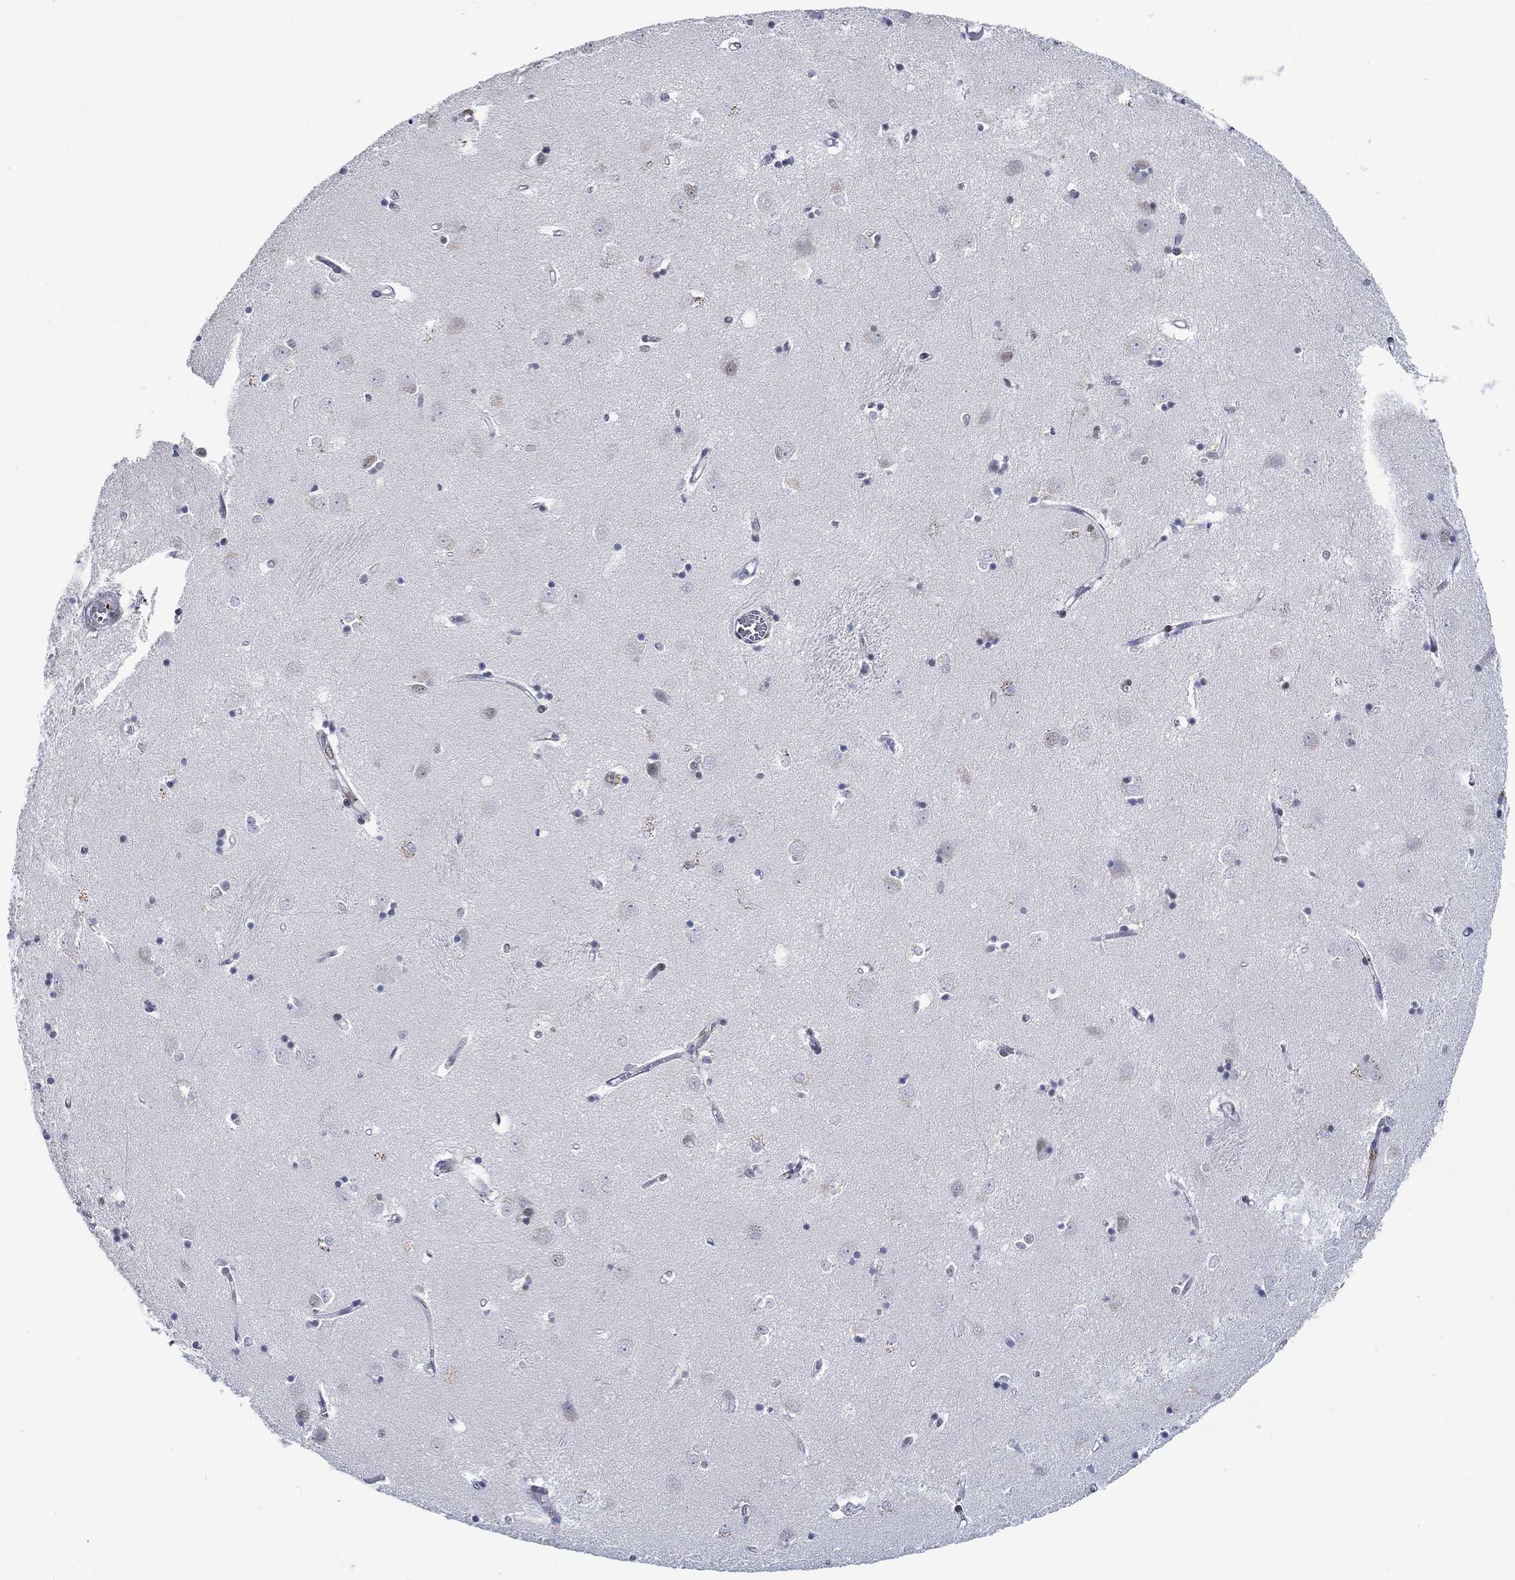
{"staining": {"intensity": "negative", "quantity": "none", "location": "none"}, "tissue": "caudate", "cell_type": "Glial cells", "image_type": "normal", "snomed": [{"axis": "morphology", "description": "Normal tissue, NOS"}, {"axis": "topography", "description": "Lateral ventricle wall"}], "caption": "This micrograph is of normal caudate stained with IHC to label a protein in brown with the nuclei are counter-stained blue. There is no positivity in glial cells.", "gene": "GATA2", "patient": {"sex": "male", "age": 54}}